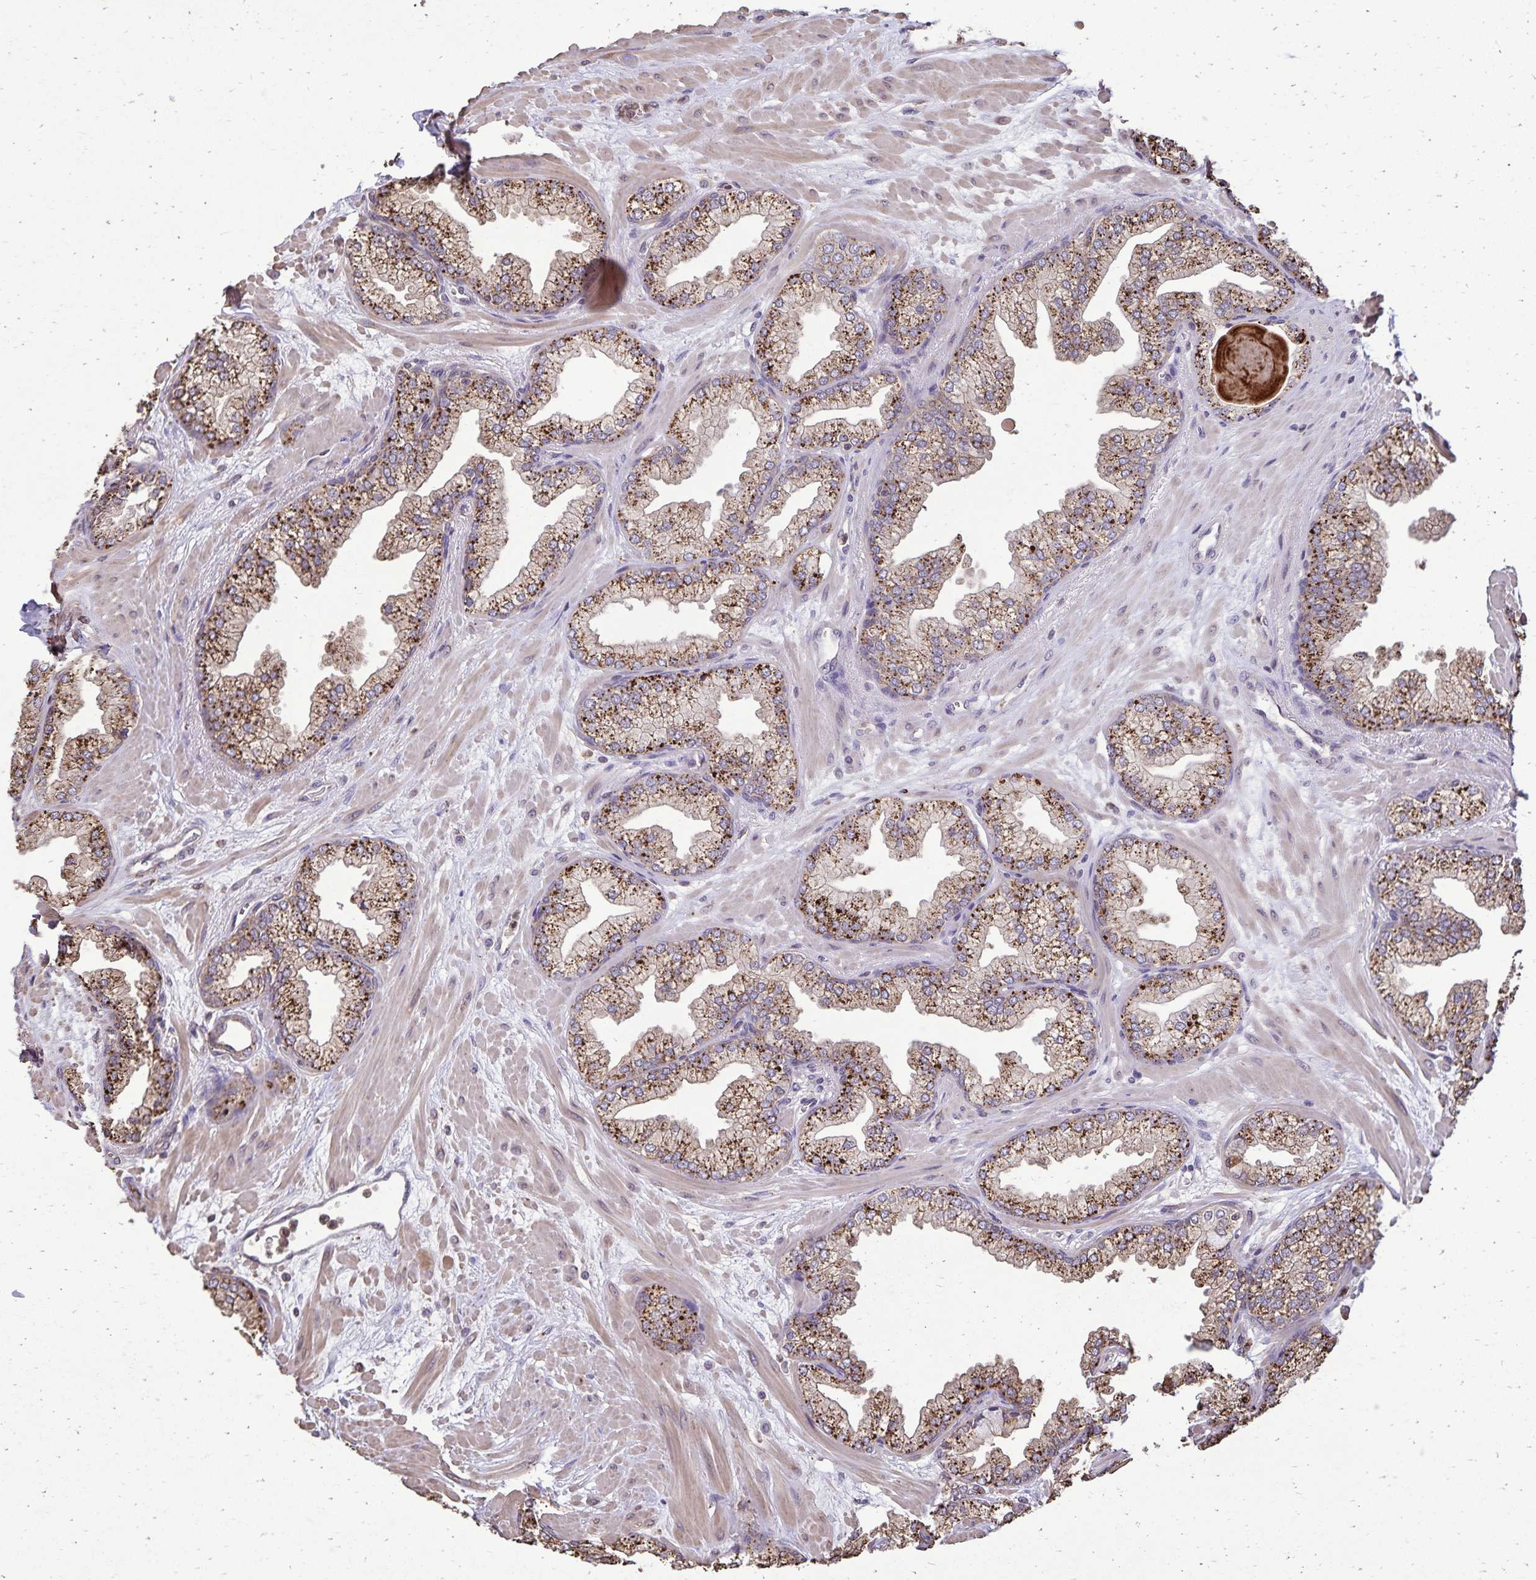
{"staining": {"intensity": "strong", "quantity": ">75%", "location": "cytoplasmic/membranous"}, "tissue": "prostate", "cell_type": "Glandular cells", "image_type": "normal", "snomed": [{"axis": "morphology", "description": "Normal tissue, NOS"}, {"axis": "topography", "description": "Prostate"}, {"axis": "topography", "description": "Peripheral nerve tissue"}], "caption": "This photomicrograph reveals immunohistochemistry (IHC) staining of benign prostate, with high strong cytoplasmic/membranous staining in about >75% of glandular cells.", "gene": "CHMP1B", "patient": {"sex": "male", "age": 61}}